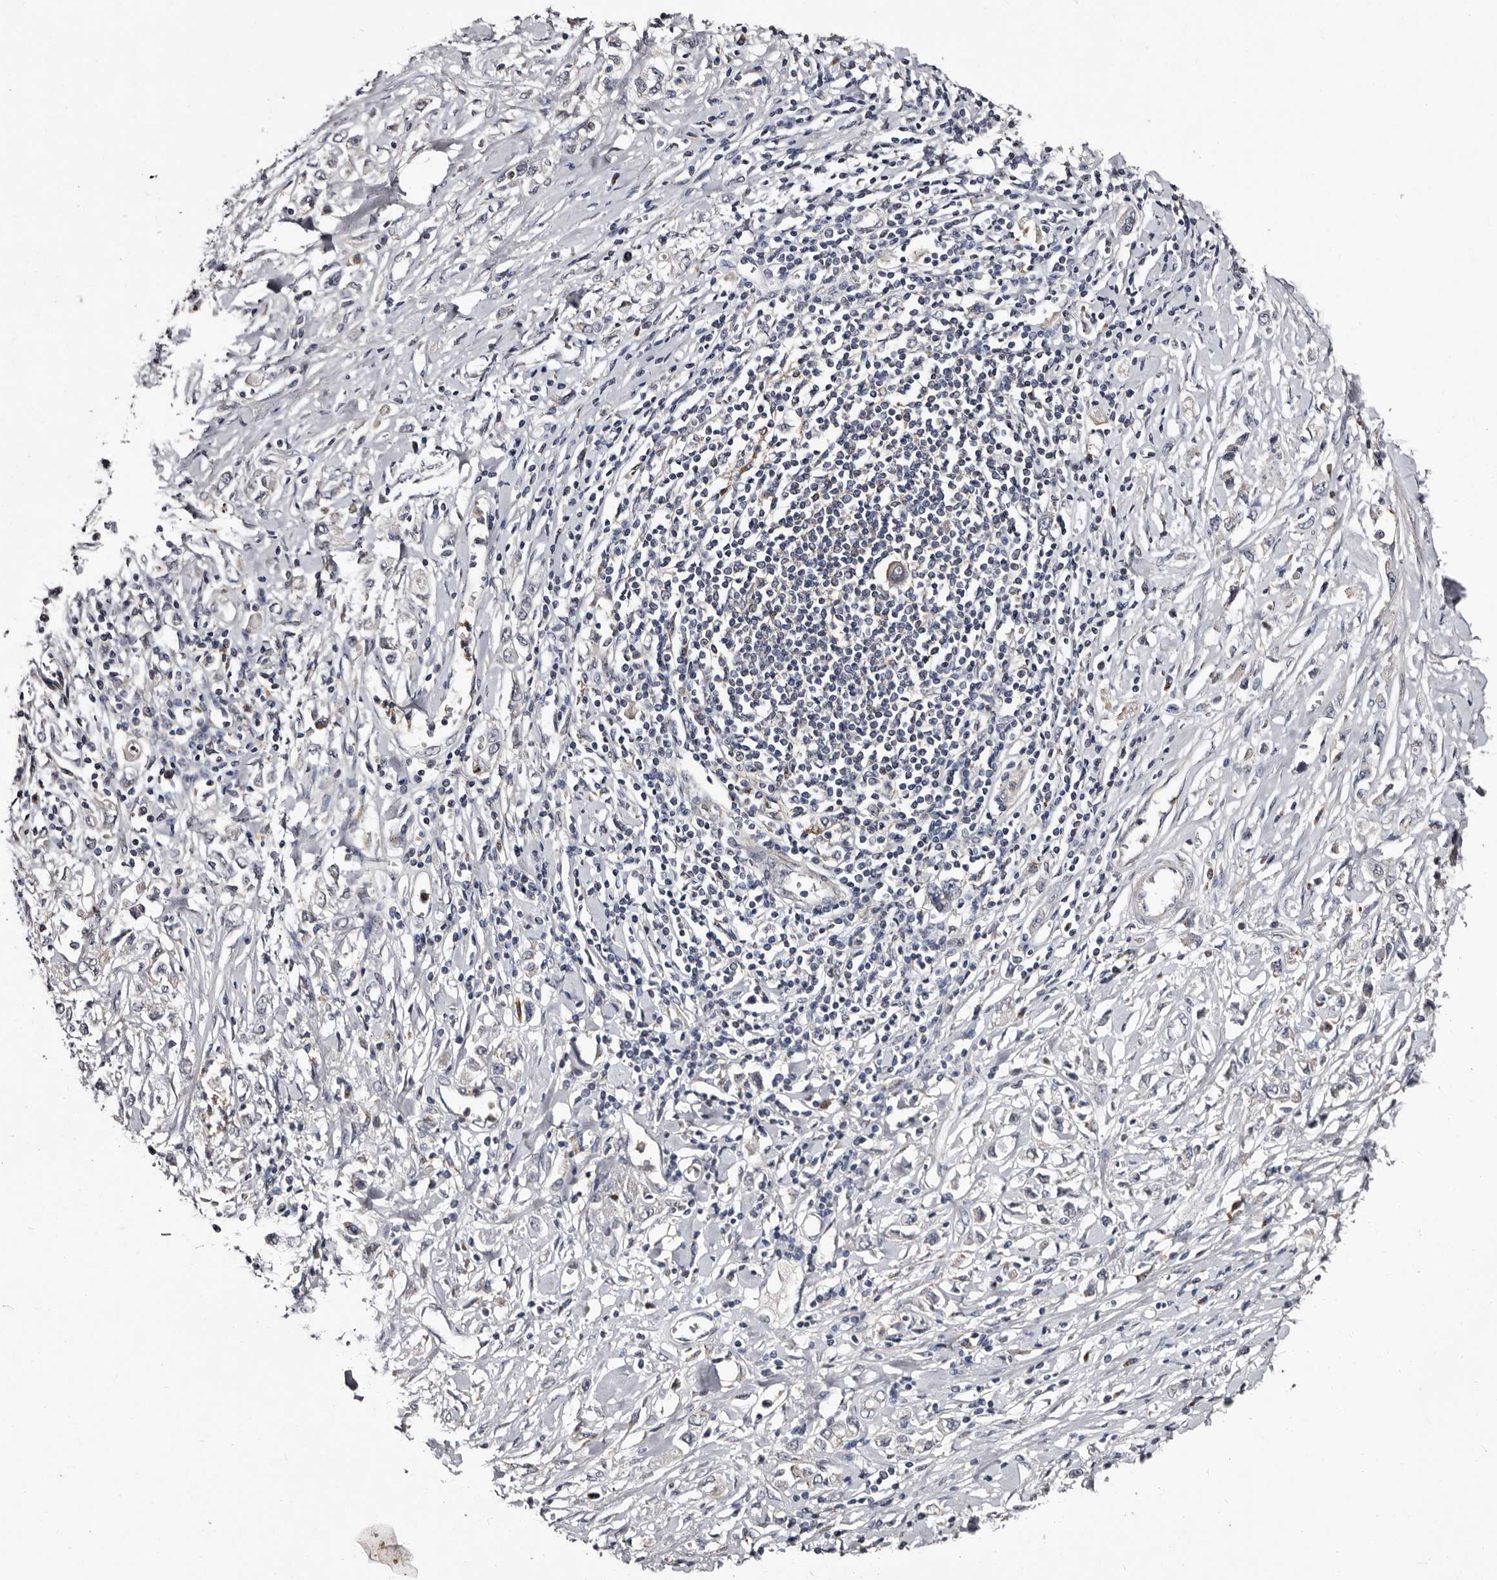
{"staining": {"intensity": "negative", "quantity": "none", "location": "none"}, "tissue": "stomach cancer", "cell_type": "Tumor cells", "image_type": "cancer", "snomed": [{"axis": "morphology", "description": "Adenocarcinoma, NOS"}, {"axis": "topography", "description": "Stomach"}], "caption": "Stomach adenocarcinoma was stained to show a protein in brown. There is no significant expression in tumor cells.", "gene": "DNPH1", "patient": {"sex": "female", "age": 76}}